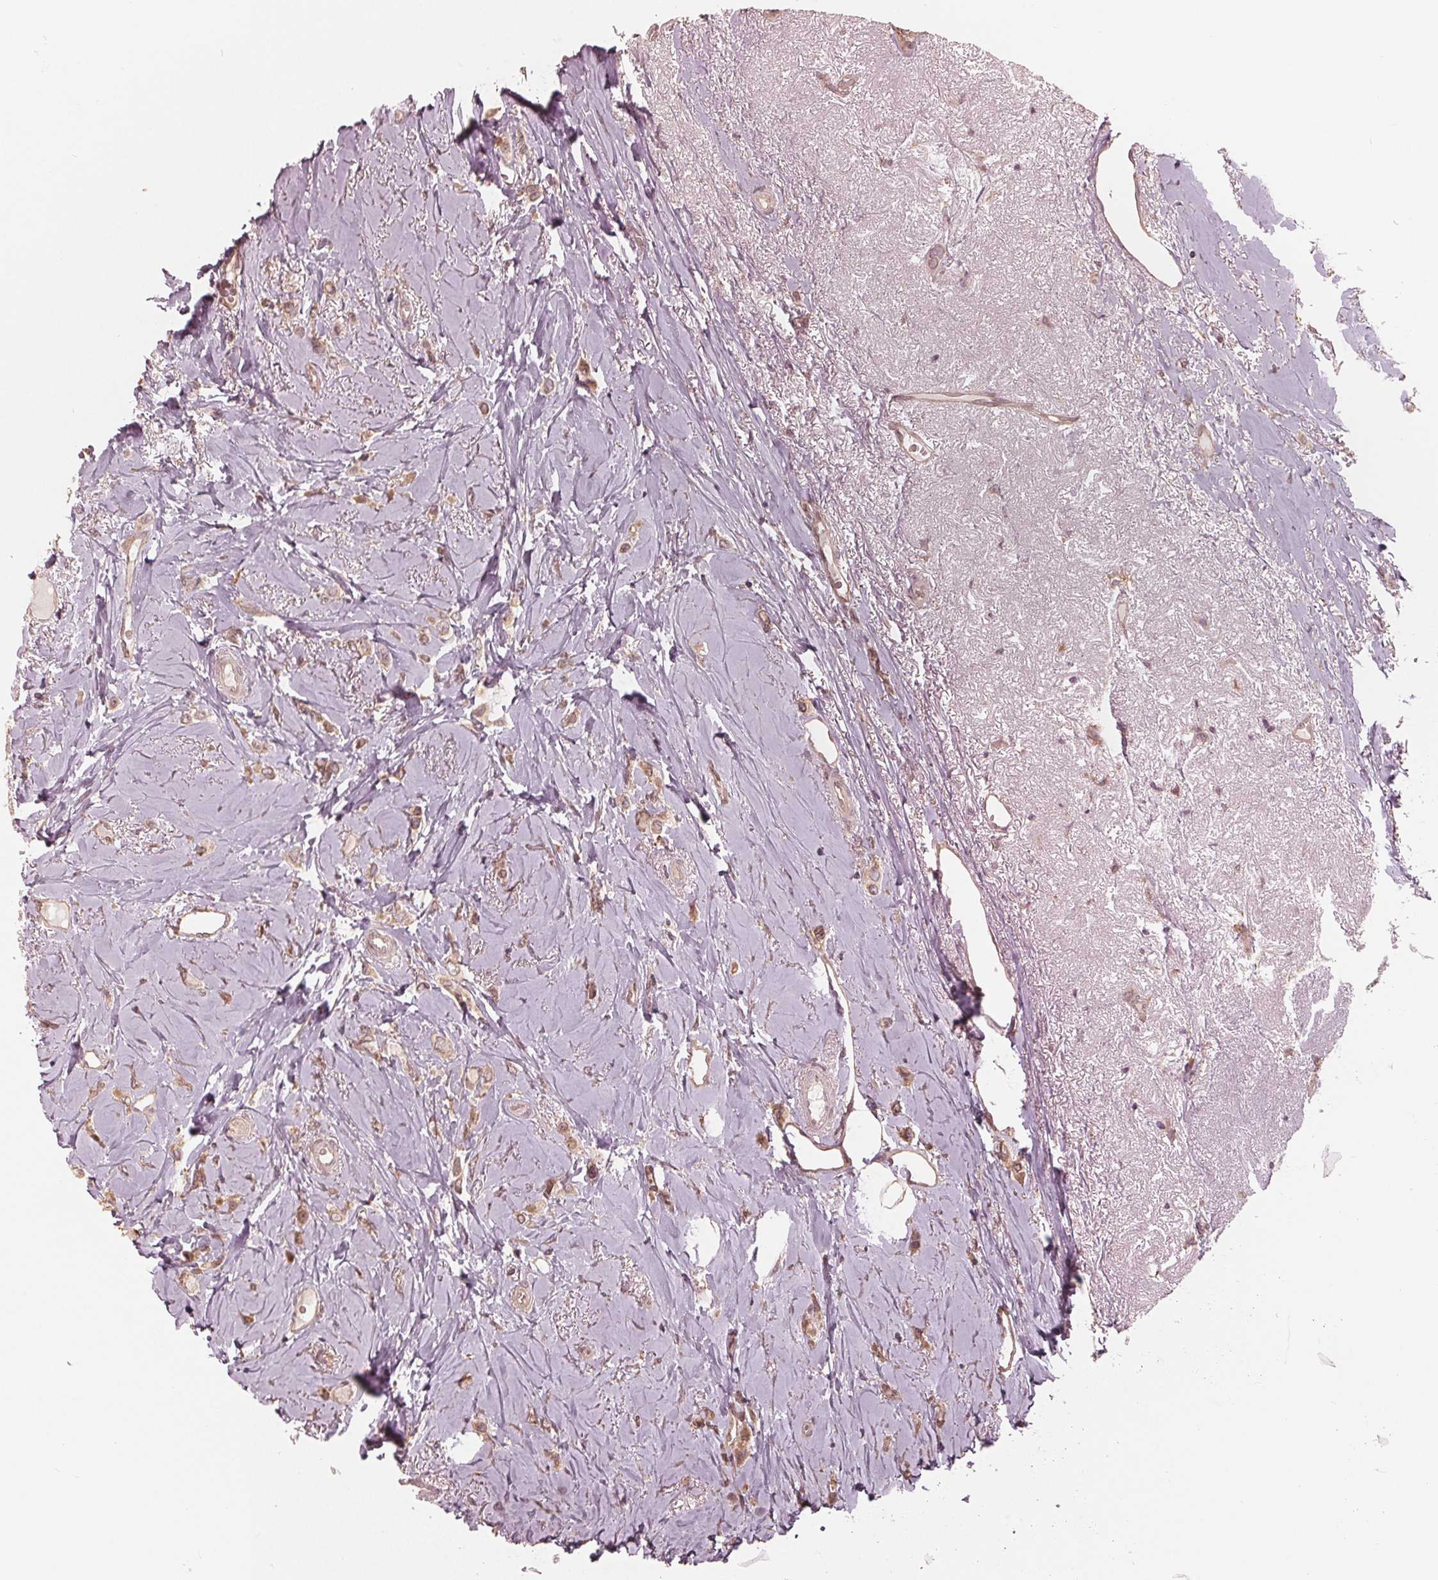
{"staining": {"intensity": "weak", "quantity": ">75%", "location": "cytoplasmic/membranous,nuclear"}, "tissue": "breast cancer", "cell_type": "Tumor cells", "image_type": "cancer", "snomed": [{"axis": "morphology", "description": "Lobular carcinoma"}, {"axis": "topography", "description": "Breast"}], "caption": "Immunohistochemical staining of human breast cancer (lobular carcinoma) shows low levels of weak cytoplasmic/membranous and nuclear expression in about >75% of tumor cells.", "gene": "ZNF471", "patient": {"sex": "female", "age": 66}}